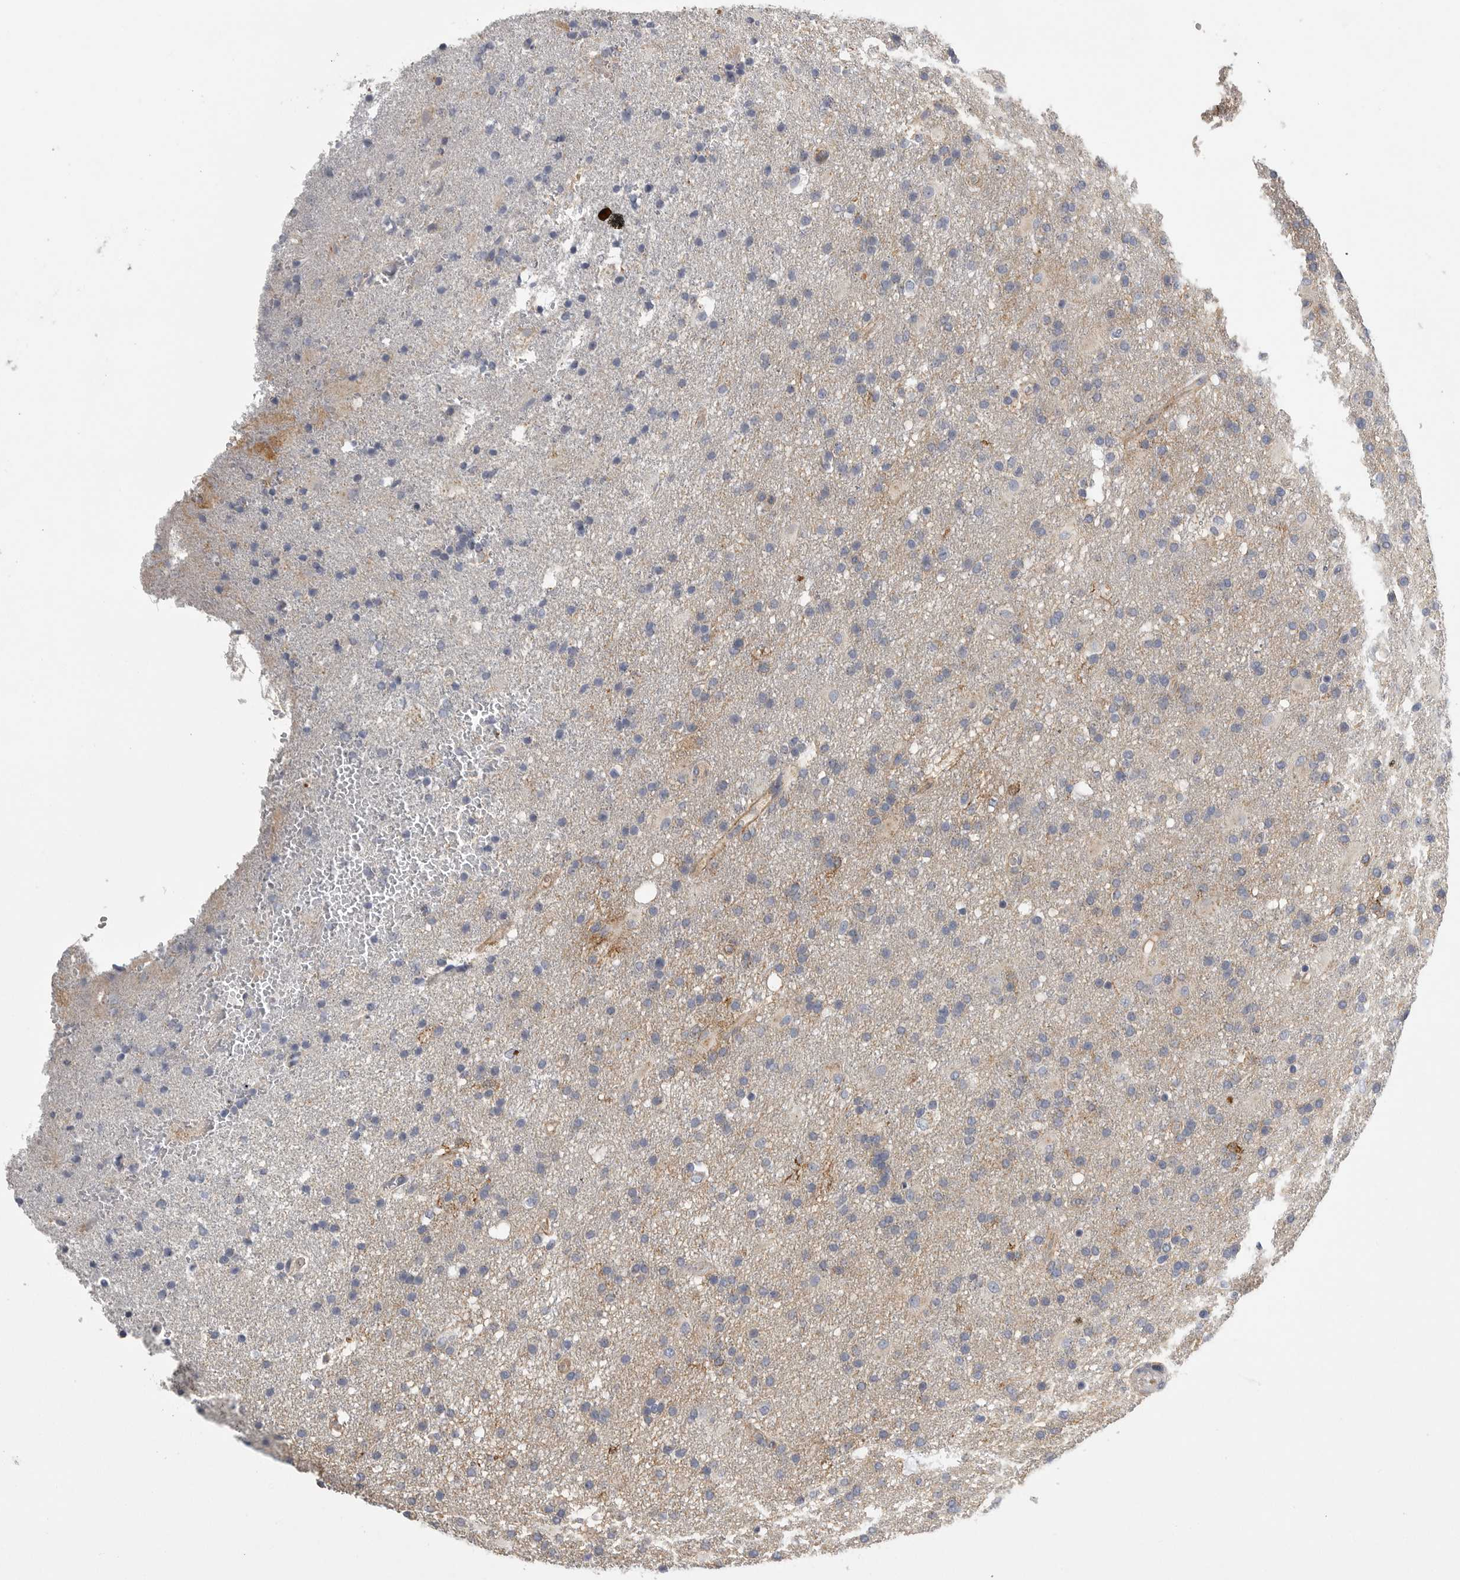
{"staining": {"intensity": "negative", "quantity": "none", "location": "none"}, "tissue": "glioma", "cell_type": "Tumor cells", "image_type": "cancer", "snomed": [{"axis": "morphology", "description": "Glioma, malignant, High grade"}, {"axis": "topography", "description": "Brain"}], "caption": "A histopathology image of glioma stained for a protein displays no brown staining in tumor cells. (DAB IHC visualized using brightfield microscopy, high magnification).", "gene": "SDC3", "patient": {"sex": "male", "age": 72}}